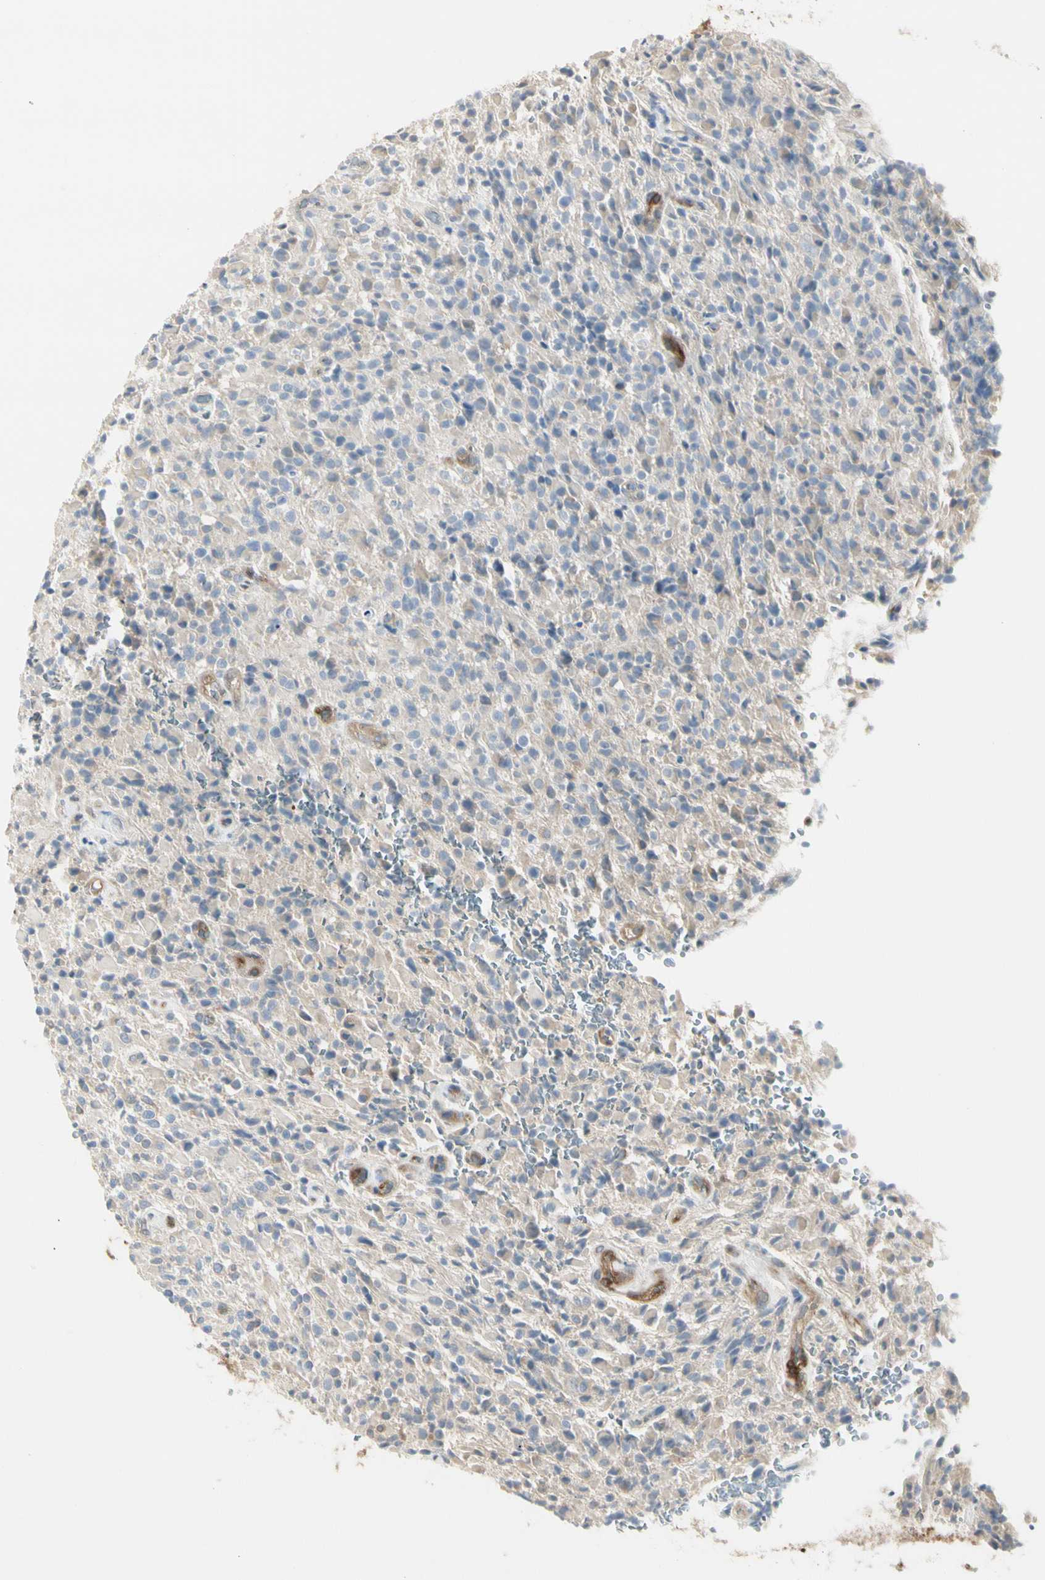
{"staining": {"intensity": "weak", "quantity": "<25%", "location": "cytoplasmic/membranous"}, "tissue": "glioma", "cell_type": "Tumor cells", "image_type": "cancer", "snomed": [{"axis": "morphology", "description": "Glioma, malignant, High grade"}, {"axis": "topography", "description": "Brain"}], "caption": "This is an IHC micrograph of human high-grade glioma (malignant). There is no positivity in tumor cells.", "gene": "NFKB2", "patient": {"sex": "male", "age": 71}}